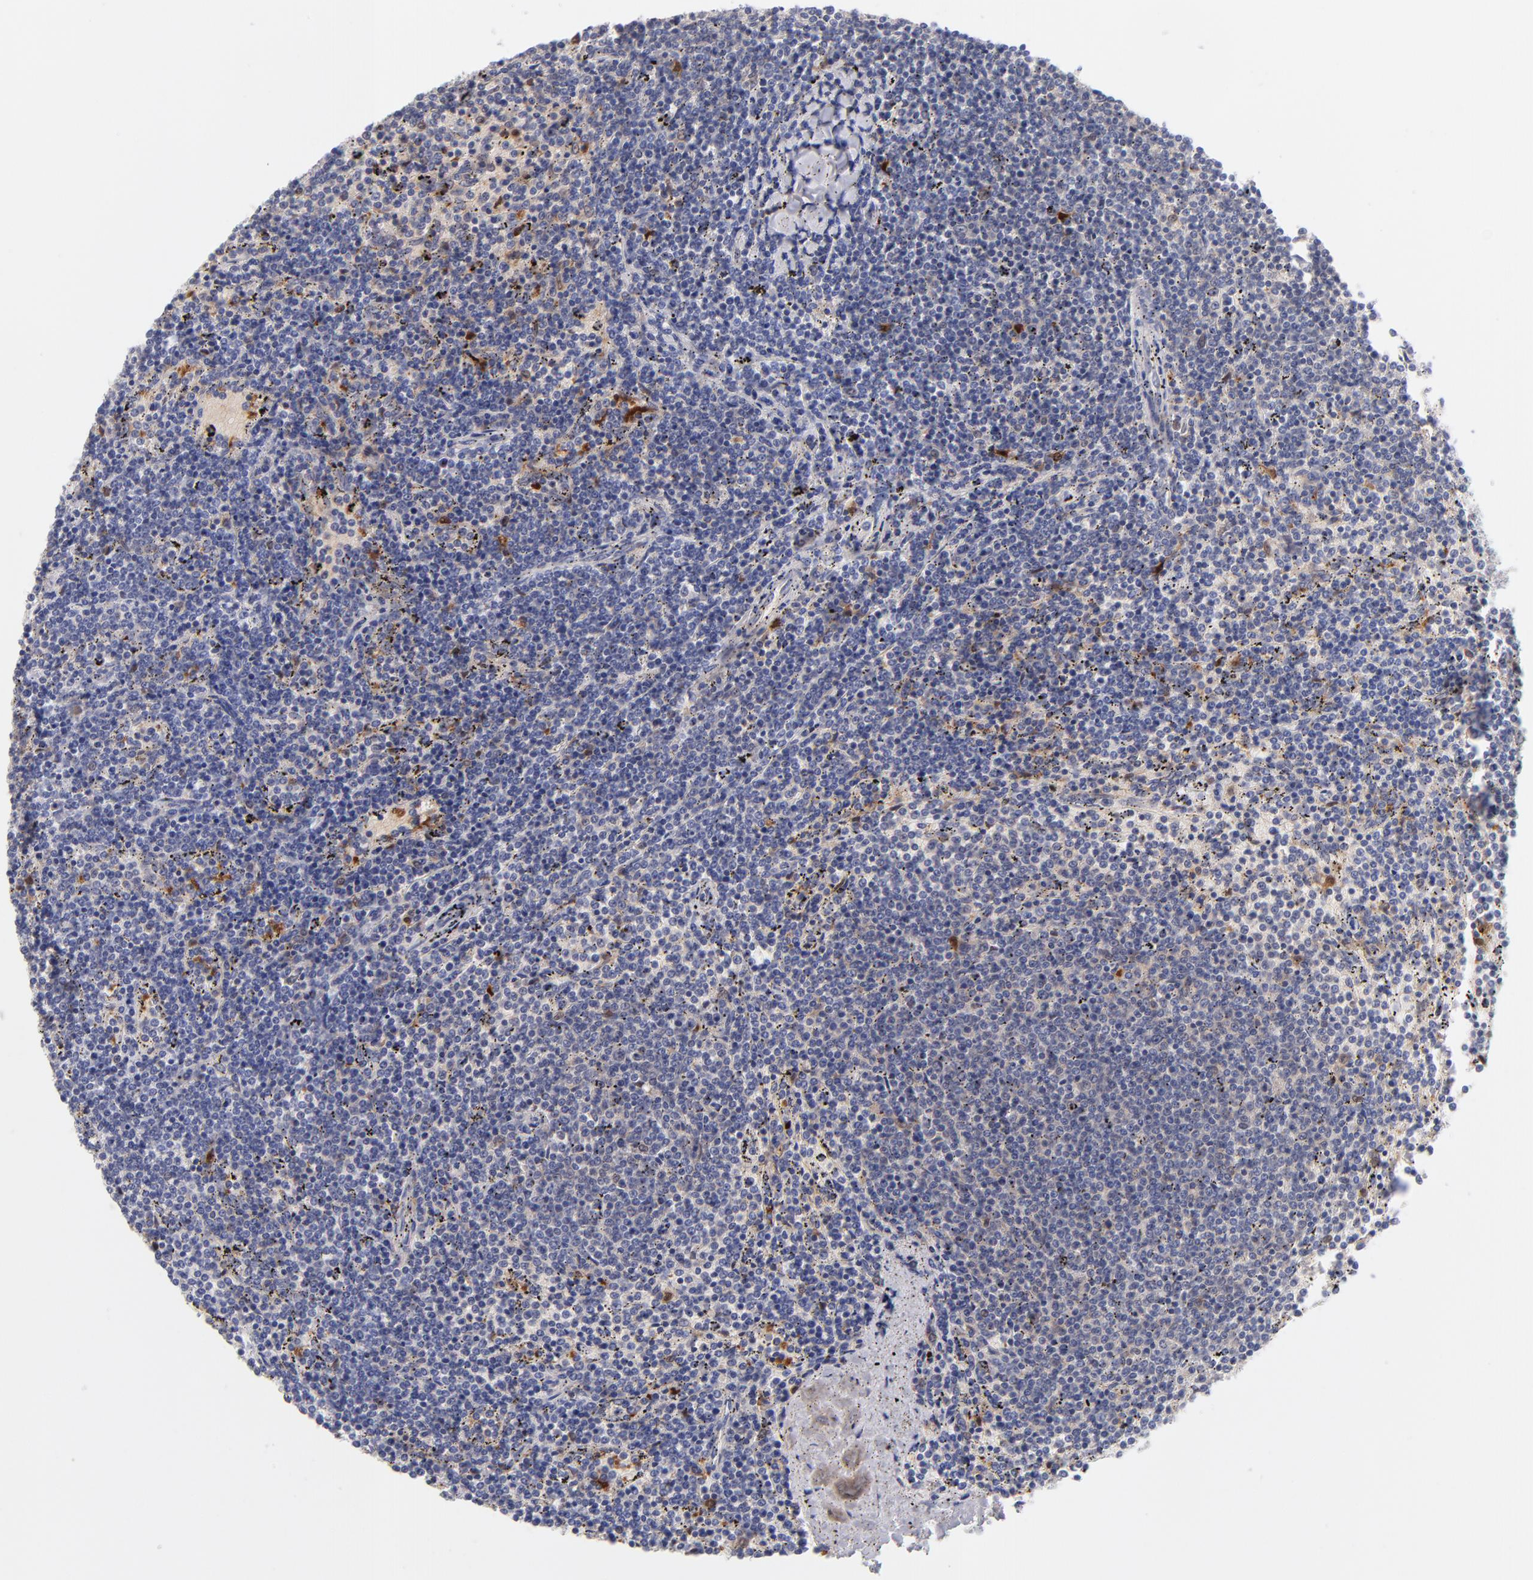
{"staining": {"intensity": "moderate", "quantity": "<25%", "location": "cytoplasmic/membranous,nuclear"}, "tissue": "lymphoma", "cell_type": "Tumor cells", "image_type": "cancer", "snomed": [{"axis": "morphology", "description": "Malignant lymphoma, non-Hodgkin's type, Low grade"}, {"axis": "topography", "description": "Spleen"}], "caption": "Low-grade malignant lymphoma, non-Hodgkin's type stained with DAB (3,3'-diaminobenzidine) immunohistochemistry (IHC) reveals low levels of moderate cytoplasmic/membranous and nuclear staining in approximately <25% of tumor cells.", "gene": "BID", "patient": {"sex": "female", "age": 50}}